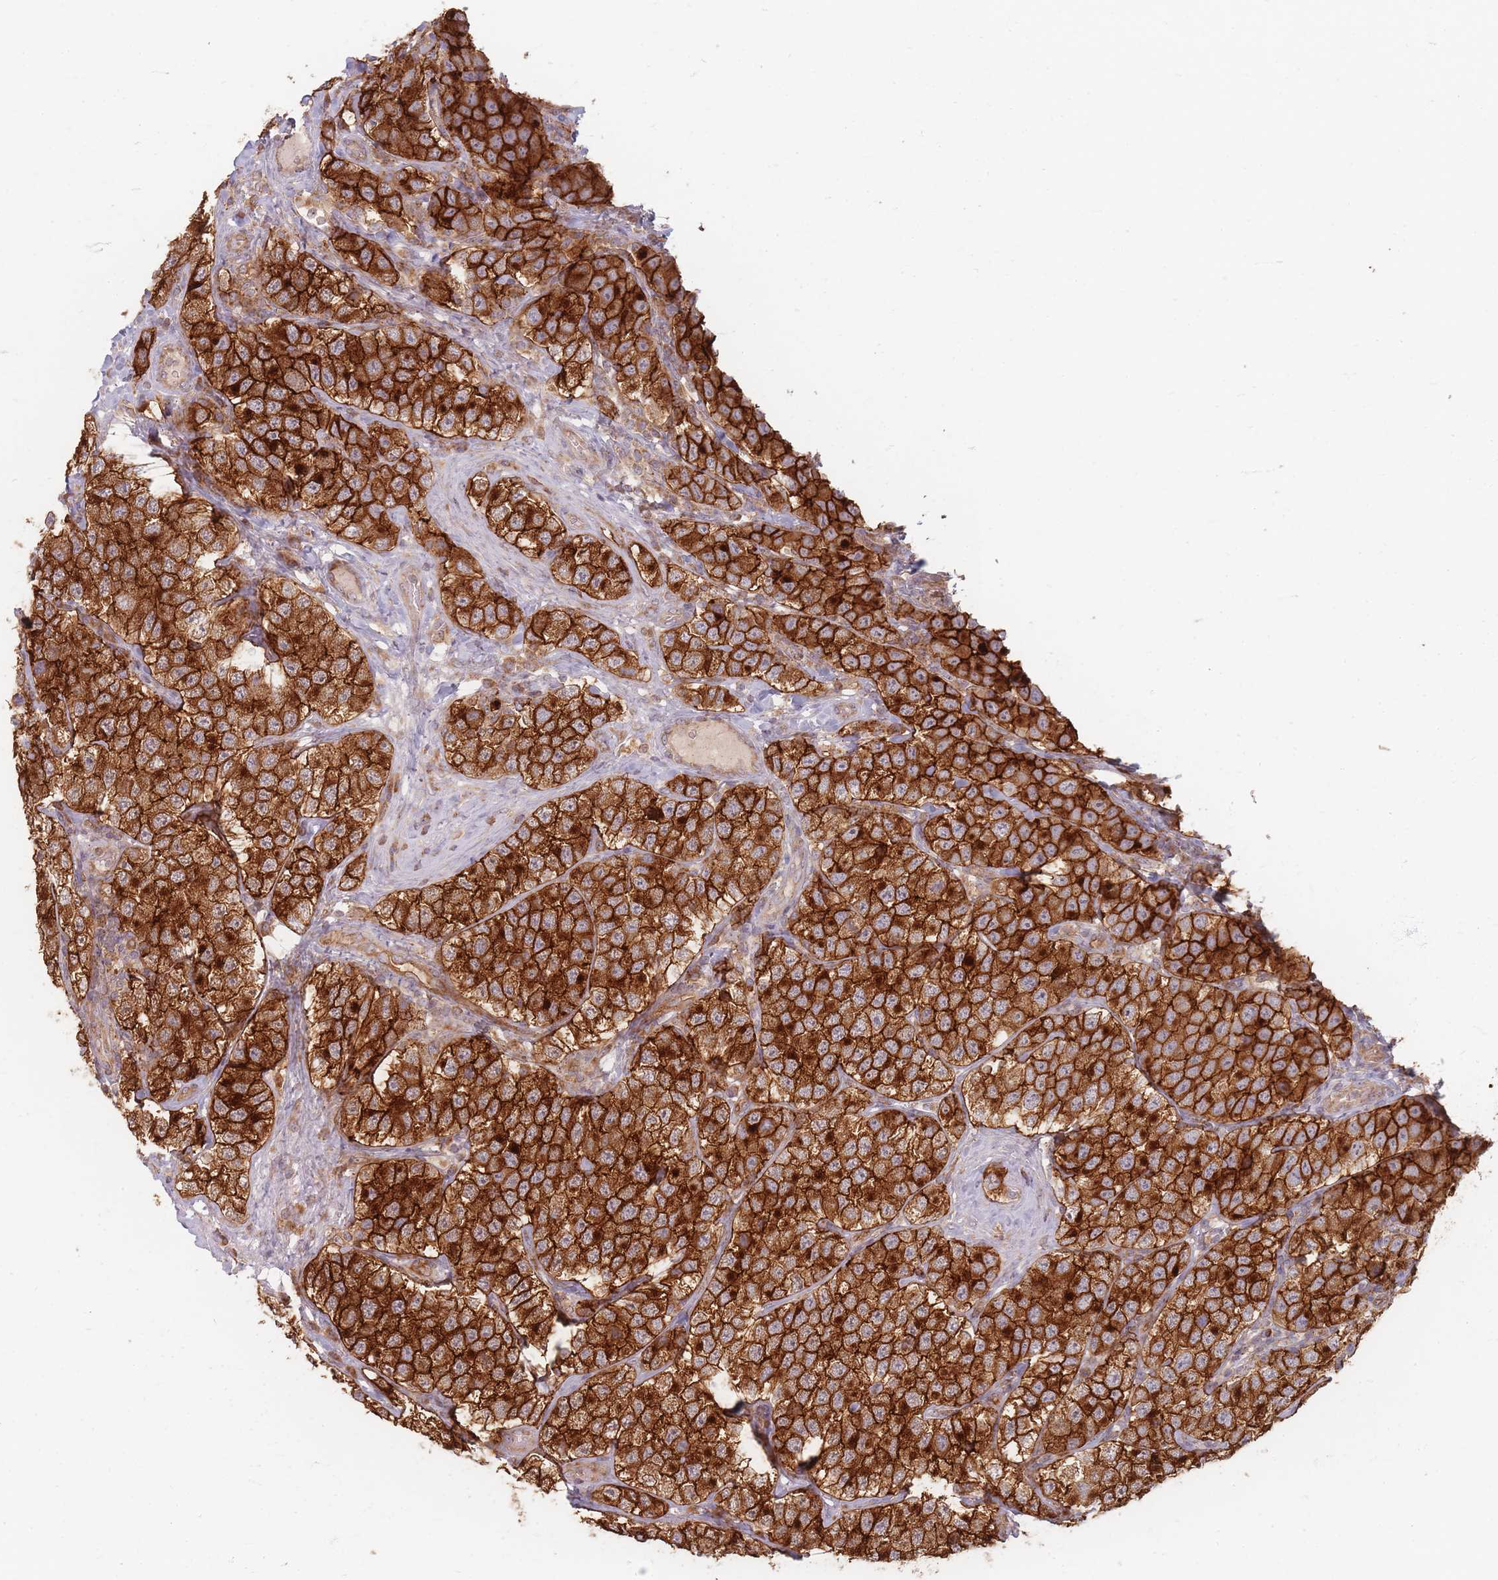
{"staining": {"intensity": "strong", "quantity": ">75%", "location": "cytoplasmic/membranous"}, "tissue": "testis cancer", "cell_type": "Tumor cells", "image_type": "cancer", "snomed": [{"axis": "morphology", "description": "Seminoma, NOS"}, {"axis": "topography", "description": "Testis"}], "caption": "Testis cancer stained for a protein (brown) shows strong cytoplasmic/membranous positive expression in approximately >75% of tumor cells.", "gene": "MRPS6", "patient": {"sex": "male", "age": 34}}